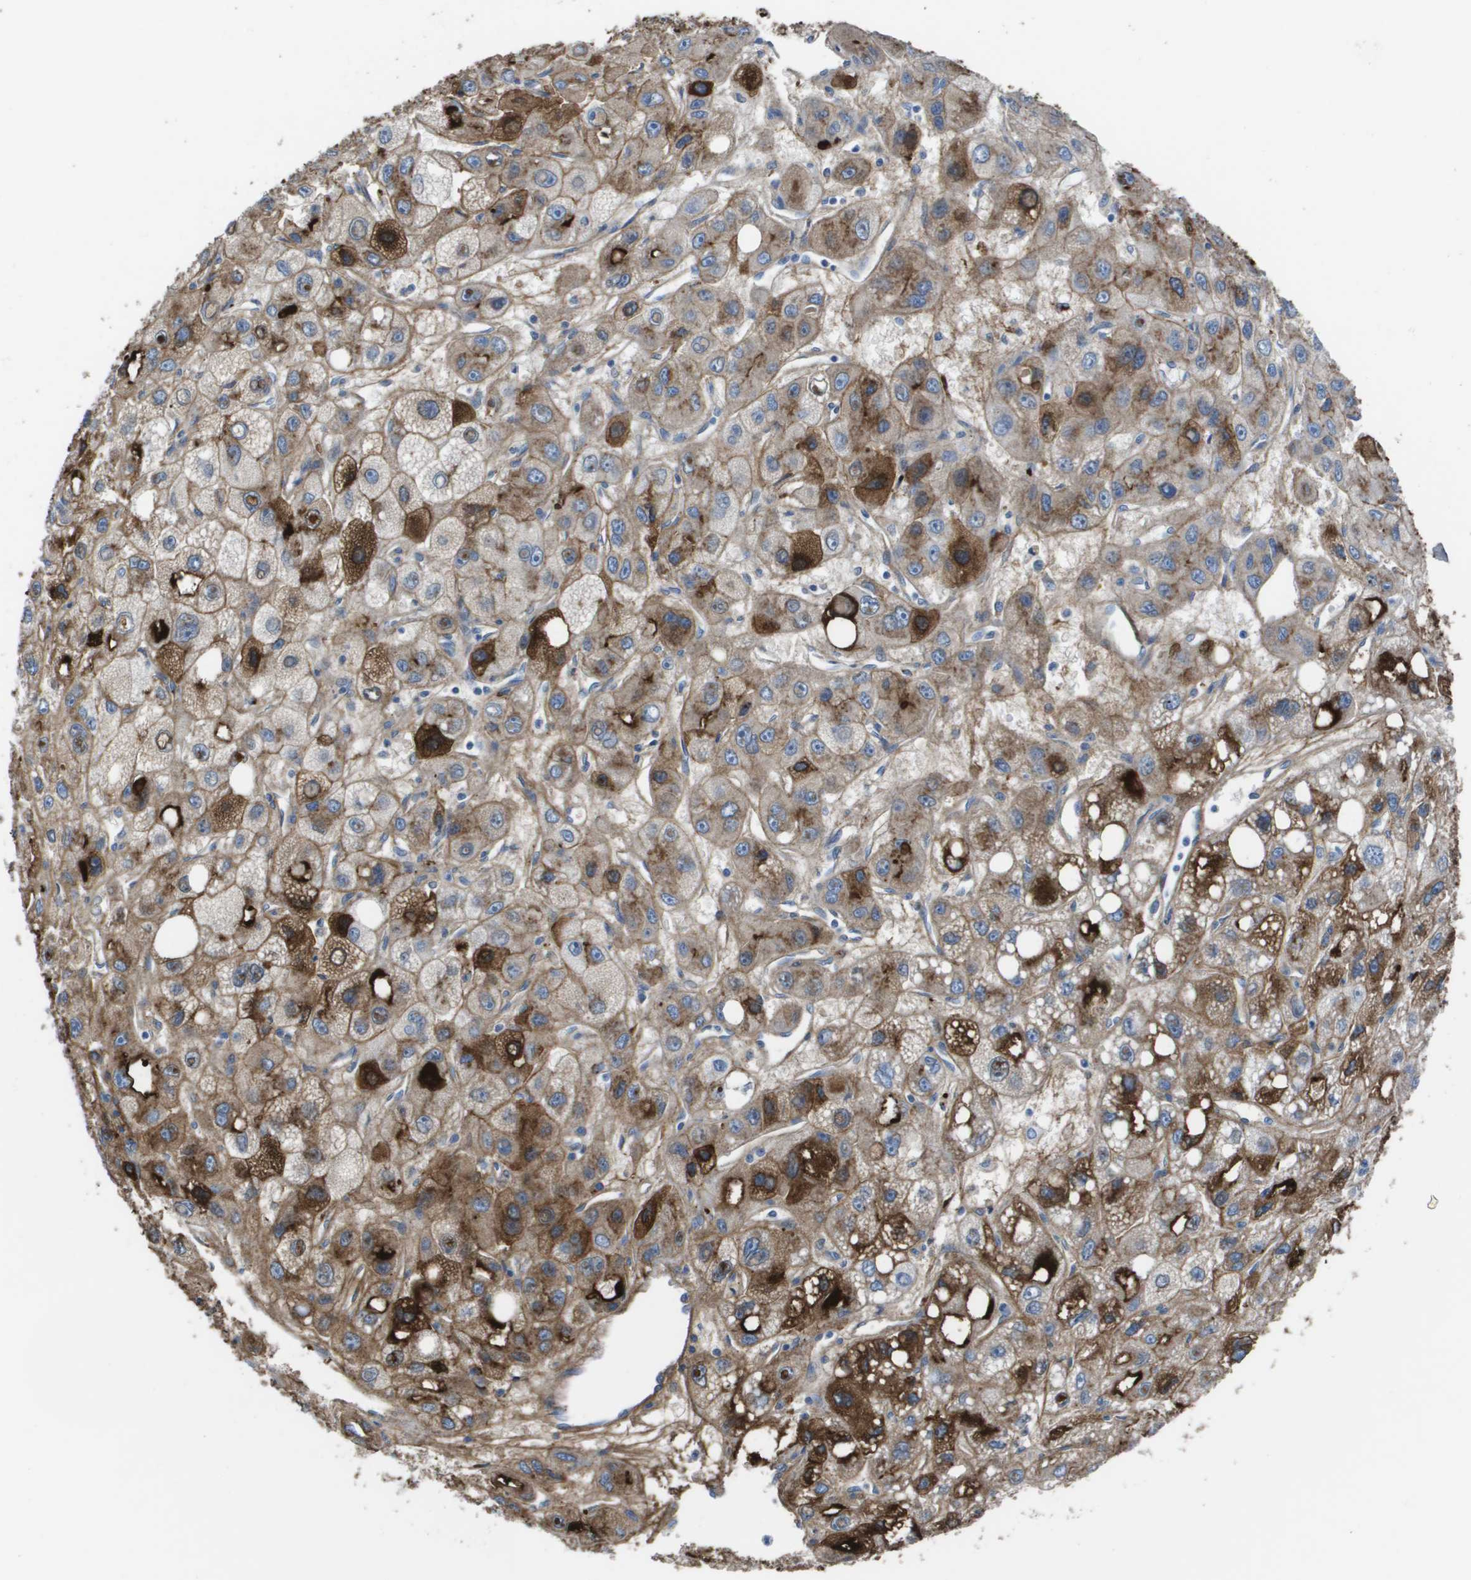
{"staining": {"intensity": "strong", "quantity": "25%-75%", "location": "cytoplasmic/membranous"}, "tissue": "liver cancer", "cell_type": "Tumor cells", "image_type": "cancer", "snomed": [{"axis": "morphology", "description": "Carcinoma, Hepatocellular, NOS"}, {"axis": "topography", "description": "Liver"}], "caption": "A histopathology image showing strong cytoplasmic/membranous positivity in approximately 25%-75% of tumor cells in liver hepatocellular carcinoma, as visualized by brown immunohistochemical staining.", "gene": "VTN", "patient": {"sex": "male", "age": 55}}